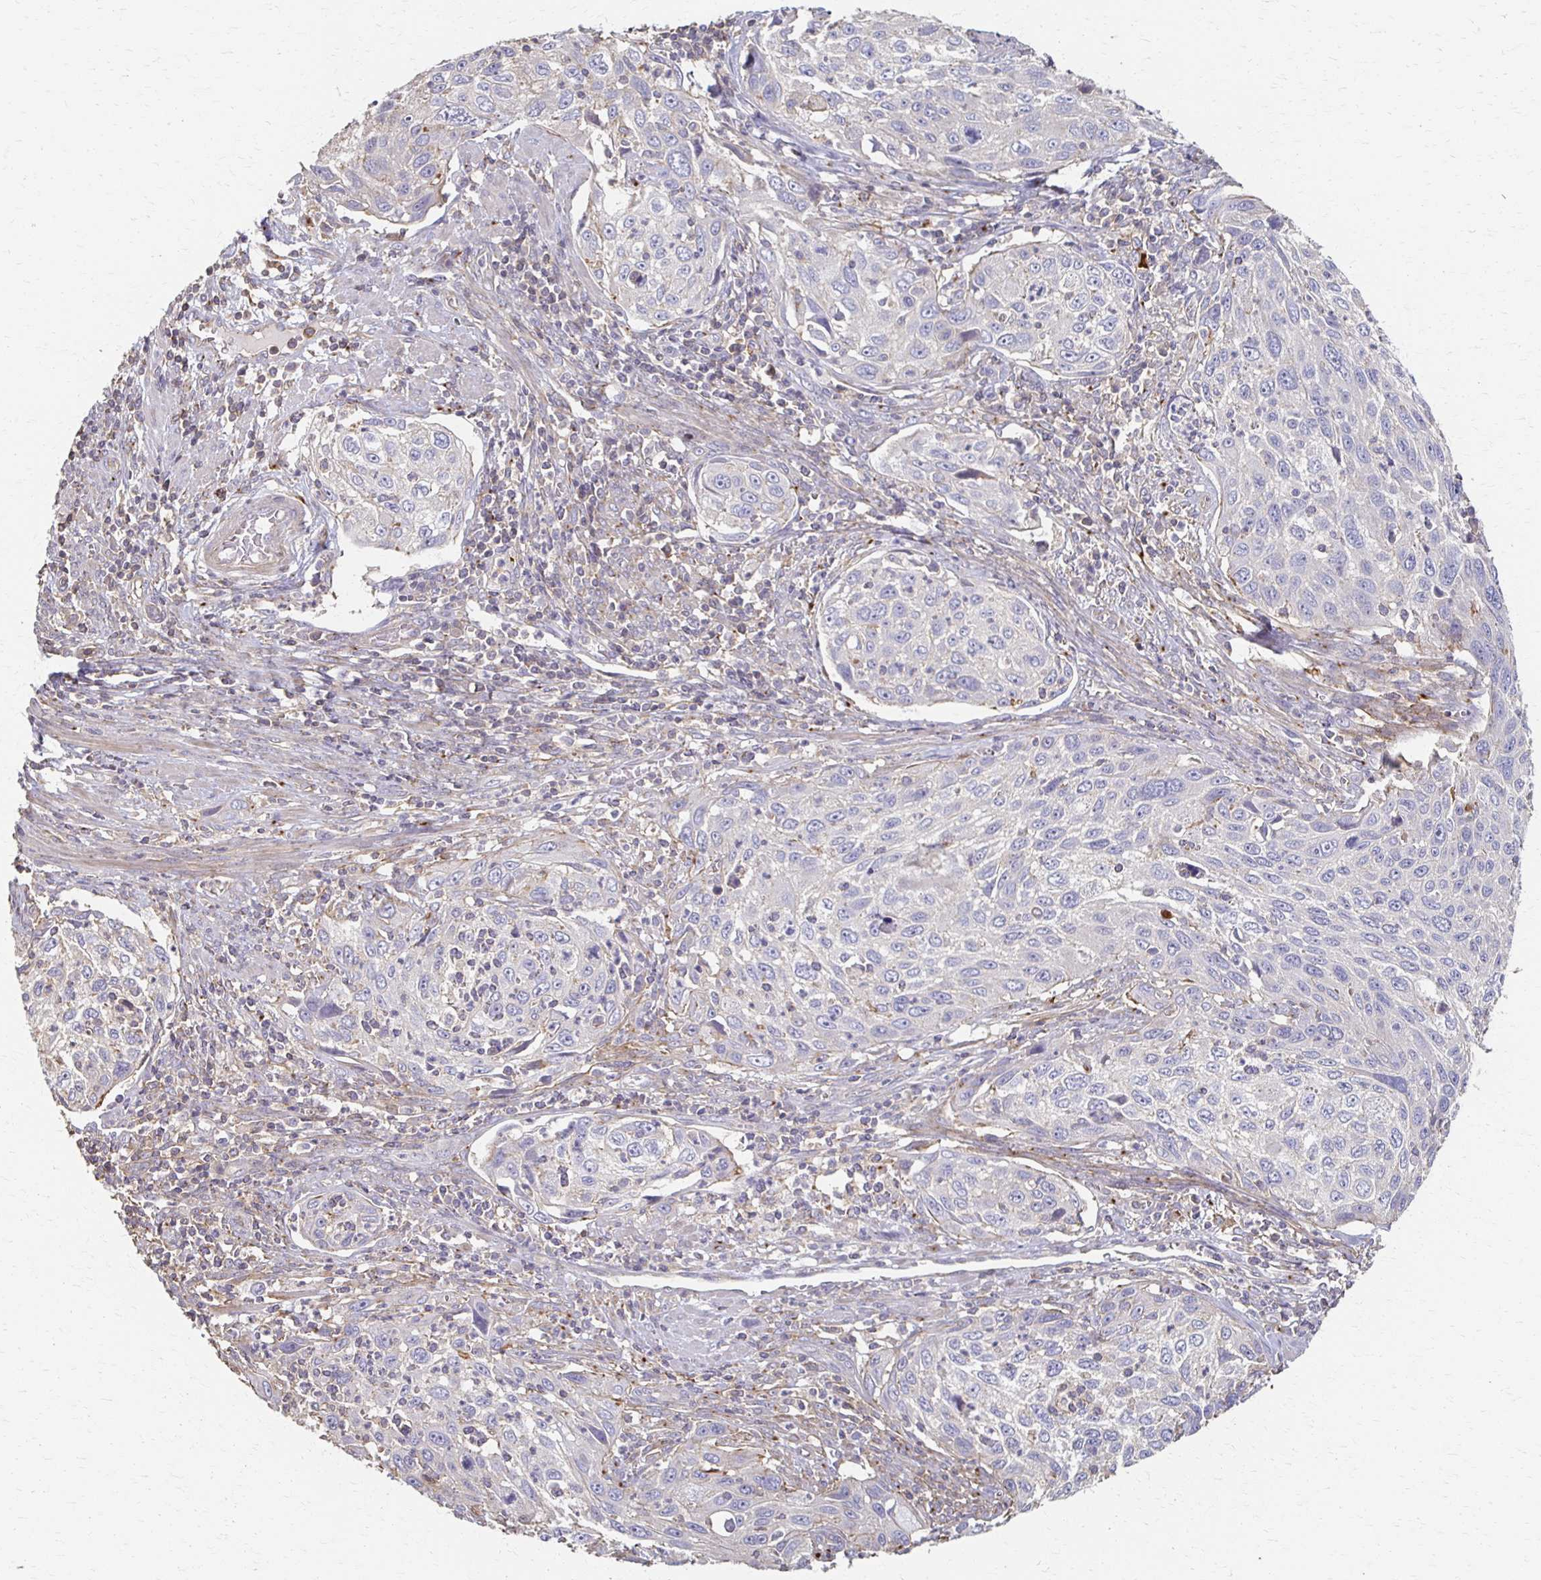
{"staining": {"intensity": "negative", "quantity": "none", "location": "none"}, "tissue": "cervical cancer", "cell_type": "Tumor cells", "image_type": "cancer", "snomed": [{"axis": "morphology", "description": "Squamous cell carcinoma, NOS"}, {"axis": "topography", "description": "Cervix"}], "caption": "Cervical cancer was stained to show a protein in brown. There is no significant positivity in tumor cells. Brightfield microscopy of immunohistochemistry stained with DAB (3,3'-diaminobenzidine) (brown) and hematoxylin (blue), captured at high magnification.", "gene": "C1QTNF7", "patient": {"sex": "female", "age": 70}}